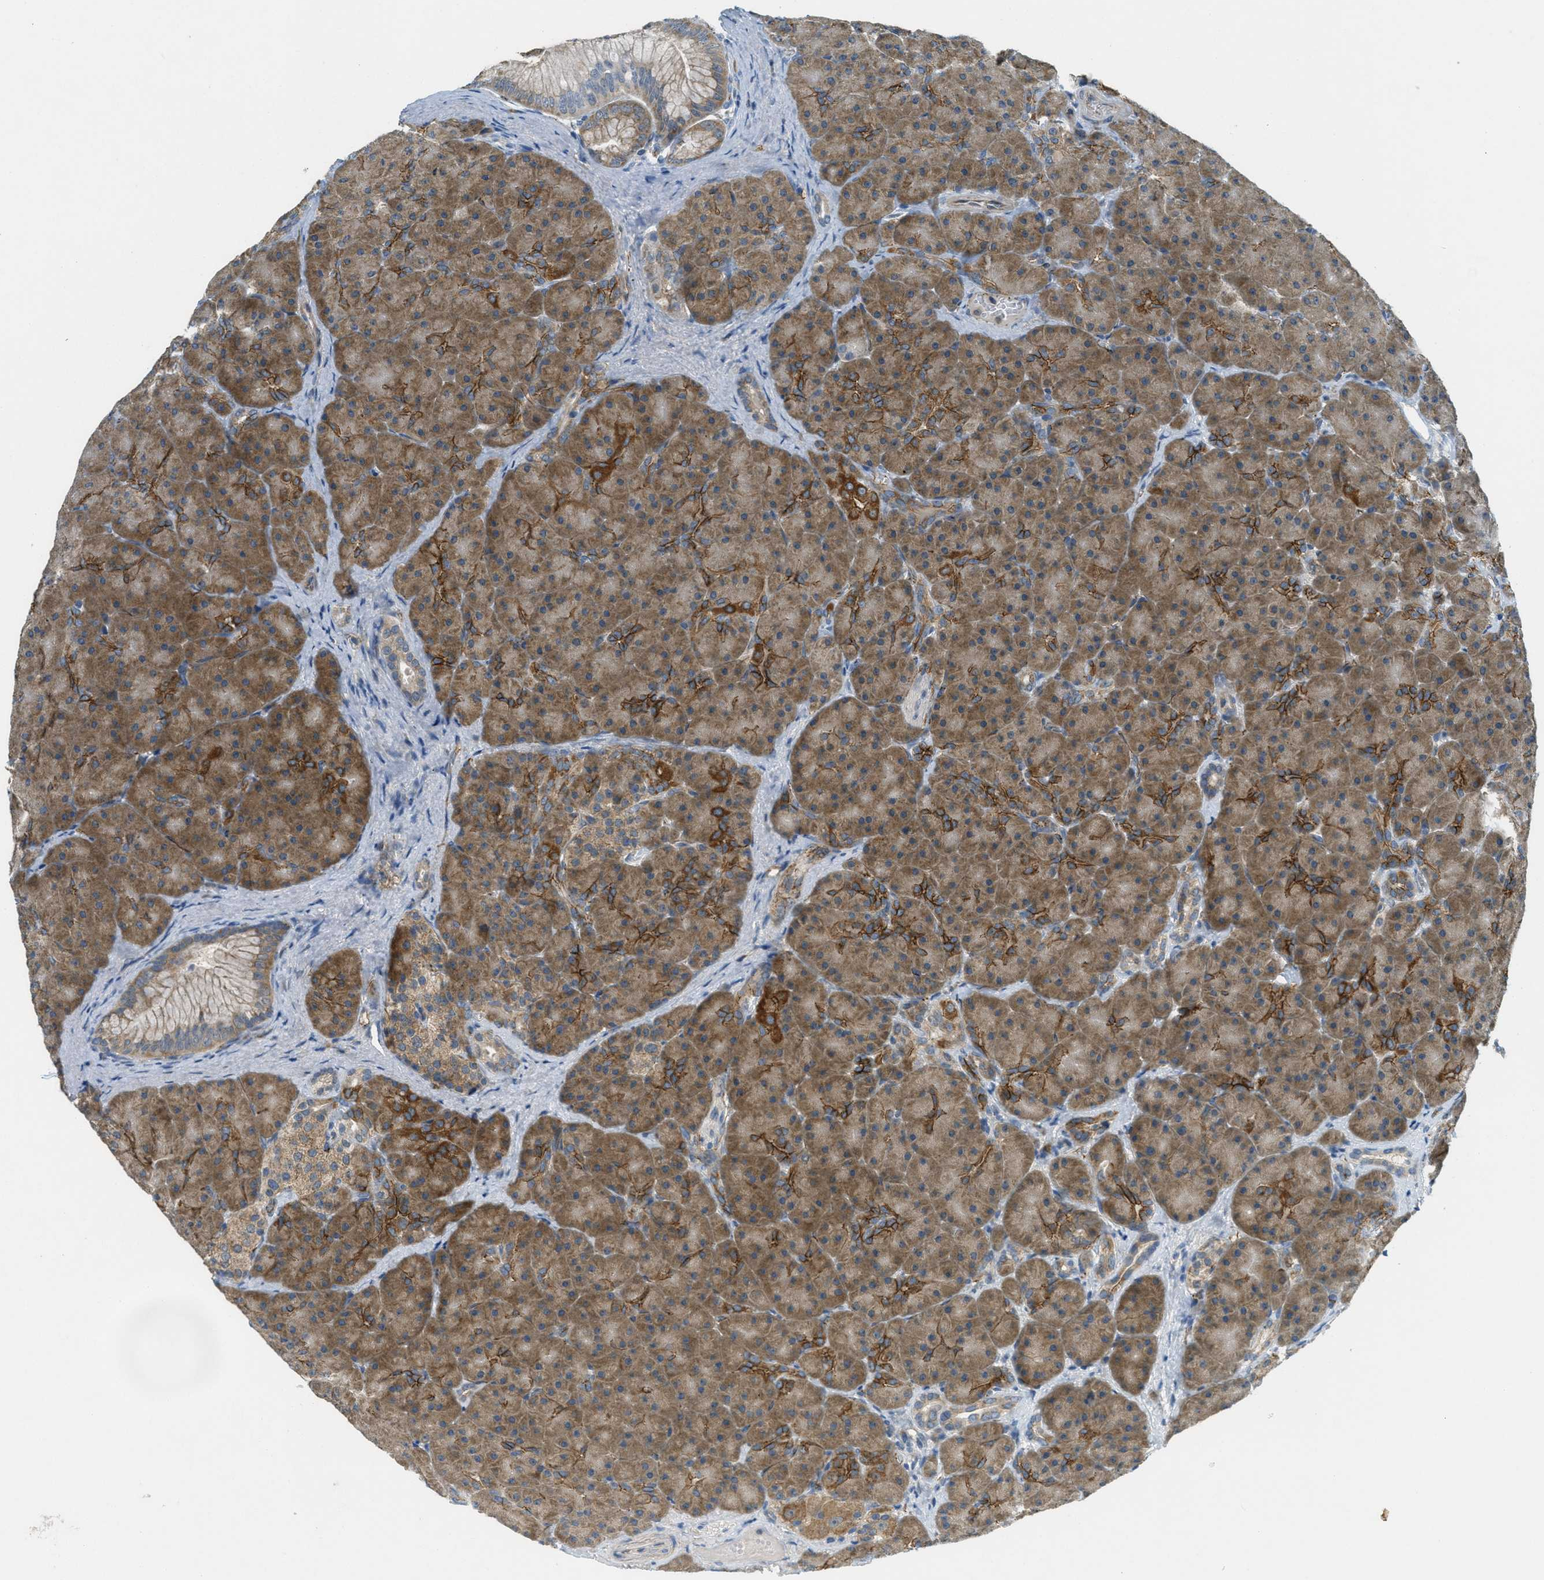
{"staining": {"intensity": "moderate", "quantity": ">75%", "location": "cytoplasmic/membranous"}, "tissue": "pancreas", "cell_type": "Exocrine glandular cells", "image_type": "normal", "snomed": [{"axis": "morphology", "description": "Normal tissue, NOS"}, {"axis": "topography", "description": "Pancreas"}], "caption": "An immunohistochemistry (IHC) histopathology image of normal tissue is shown. Protein staining in brown highlights moderate cytoplasmic/membranous positivity in pancreas within exocrine glandular cells.", "gene": "JCAD", "patient": {"sex": "male", "age": 66}}